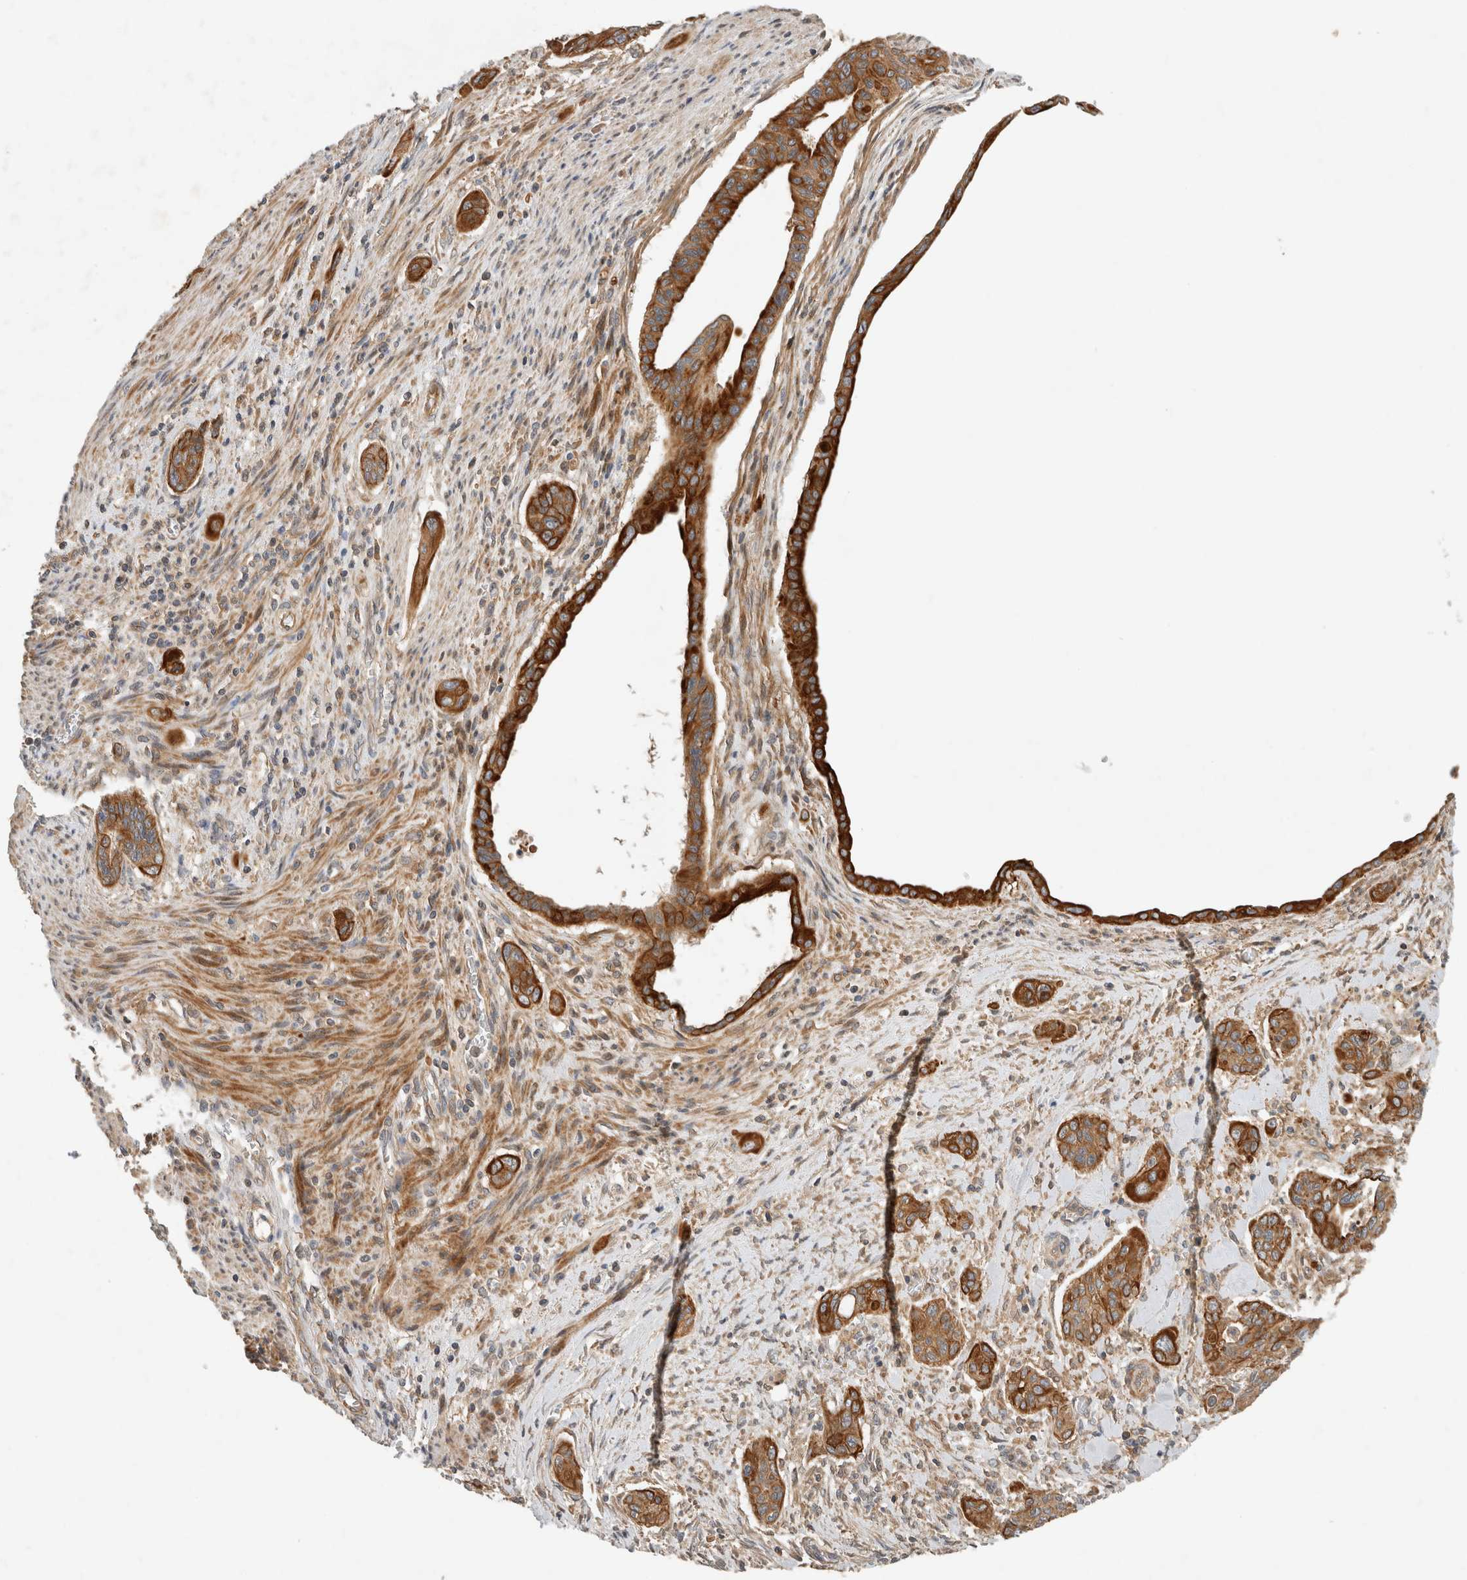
{"staining": {"intensity": "strong", "quantity": ">75%", "location": "cytoplasmic/membranous"}, "tissue": "pancreatic cancer", "cell_type": "Tumor cells", "image_type": "cancer", "snomed": [{"axis": "morphology", "description": "Adenocarcinoma, NOS"}, {"axis": "topography", "description": "Pancreas"}], "caption": "A brown stain shows strong cytoplasmic/membranous expression of a protein in human pancreatic cancer (adenocarcinoma) tumor cells.", "gene": "ARMC9", "patient": {"sex": "male", "age": 77}}